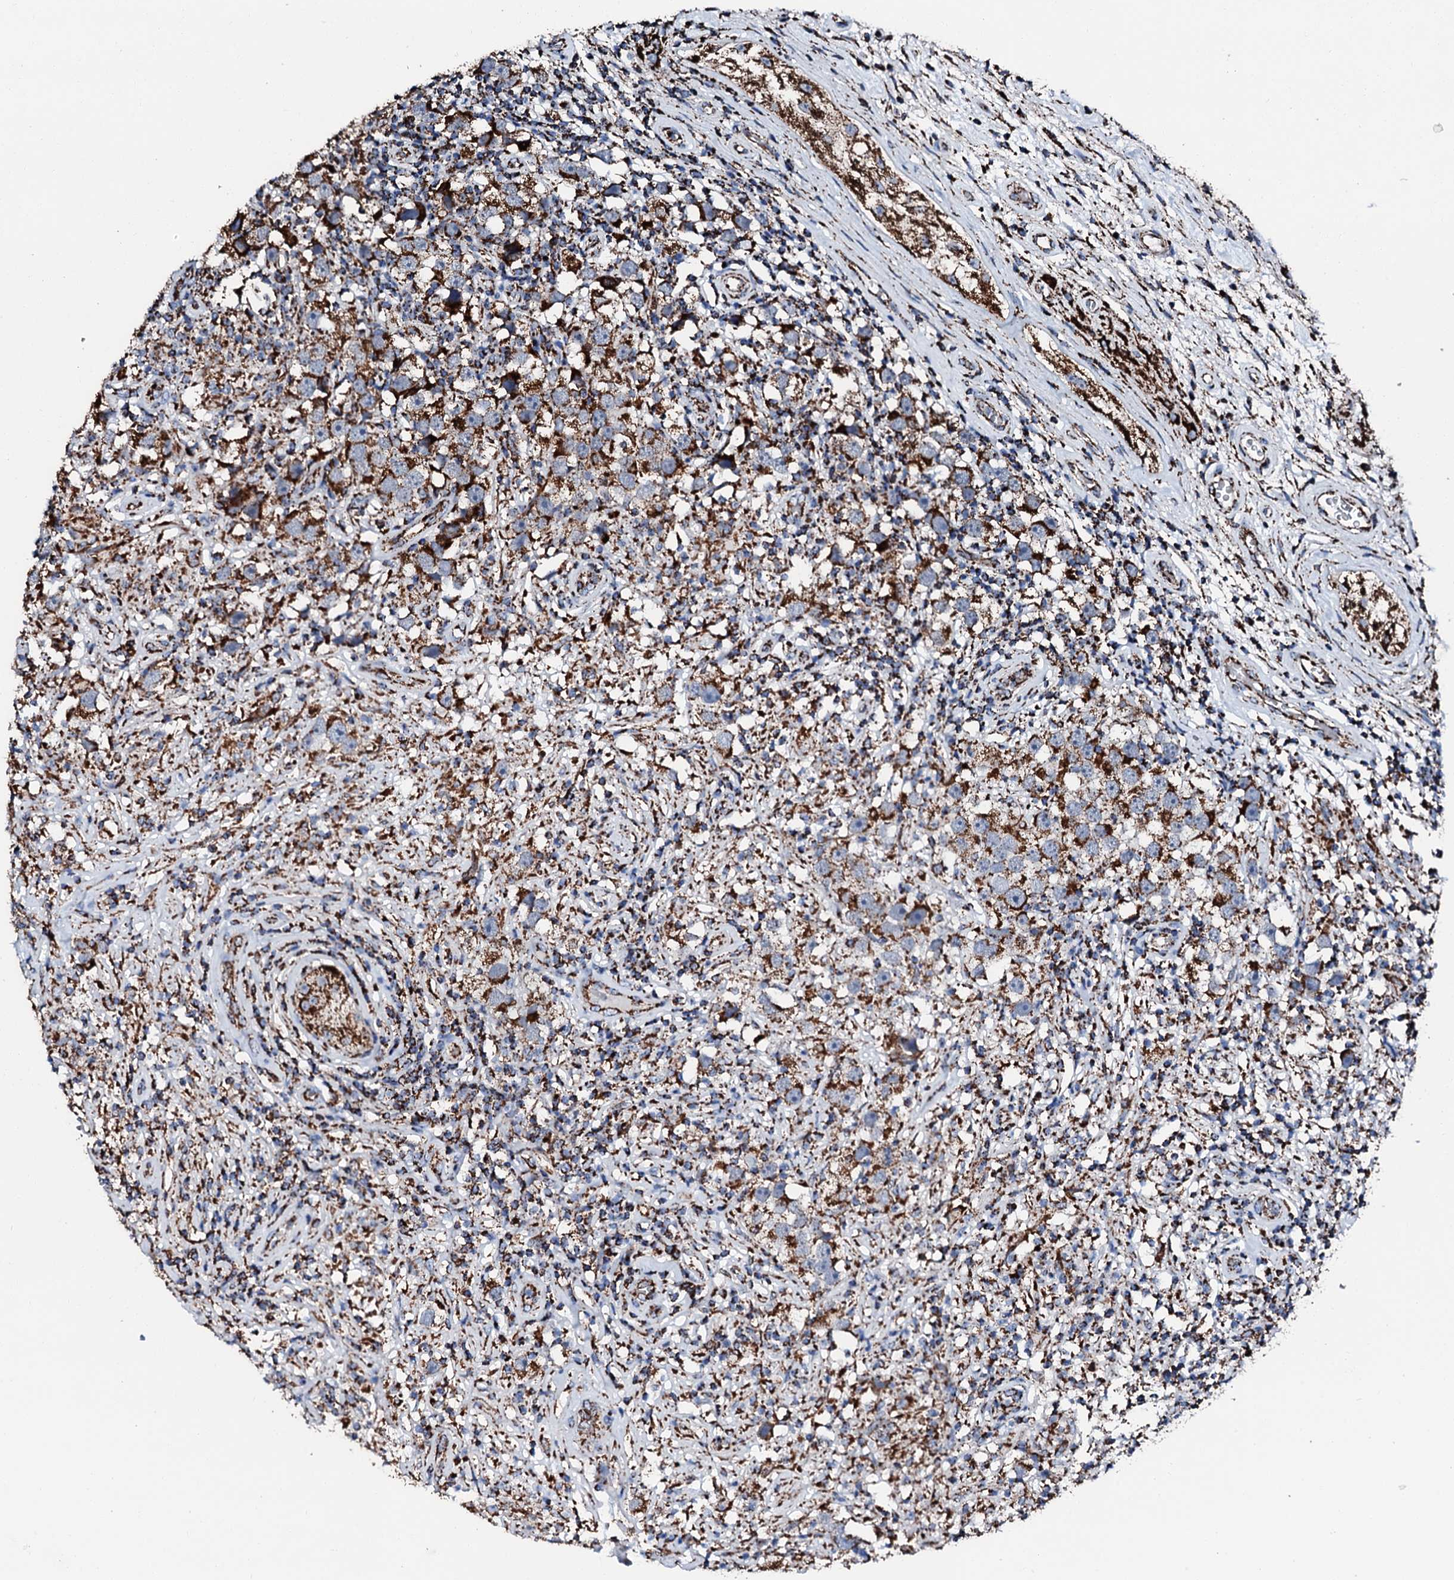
{"staining": {"intensity": "moderate", "quantity": ">75%", "location": "cytoplasmic/membranous"}, "tissue": "testis cancer", "cell_type": "Tumor cells", "image_type": "cancer", "snomed": [{"axis": "morphology", "description": "Seminoma, NOS"}, {"axis": "topography", "description": "Testis"}], "caption": "Immunohistochemical staining of testis cancer (seminoma) shows medium levels of moderate cytoplasmic/membranous expression in about >75% of tumor cells.", "gene": "HADH", "patient": {"sex": "male", "age": 49}}